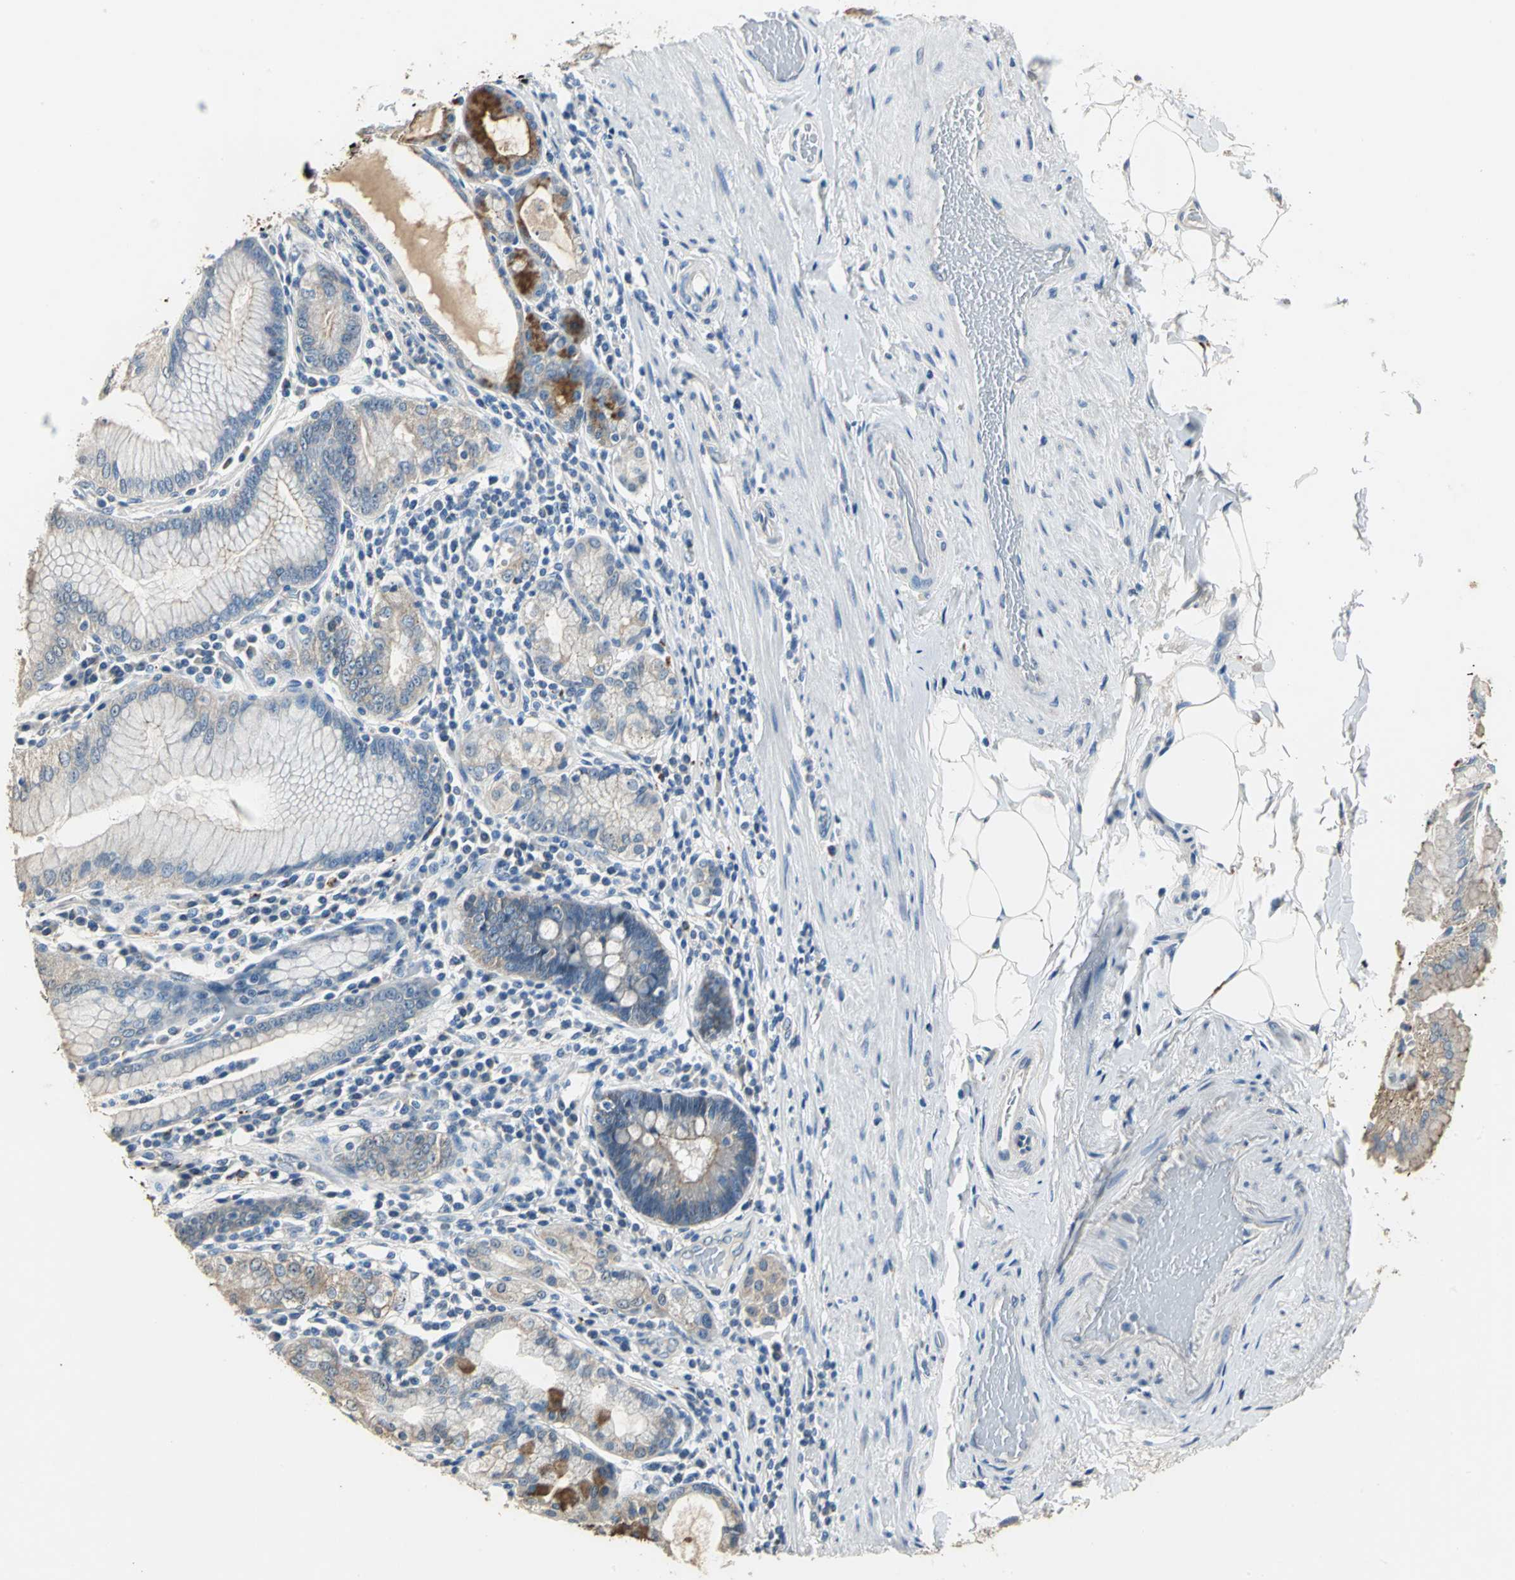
{"staining": {"intensity": "moderate", "quantity": ">75%", "location": "cytoplasmic/membranous"}, "tissue": "stomach", "cell_type": "Glandular cells", "image_type": "normal", "snomed": [{"axis": "morphology", "description": "Normal tissue, NOS"}, {"axis": "topography", "description": "Stomach, lower"}], "caption": "This histopathology image demonstrates IHC staining of benign stomach, with medium moderate cytoplasmic/membranous positivity in approximately >75% of glandular cells.", "gene": "OCLN", "patient": {"sex": "female", "age": 76}}